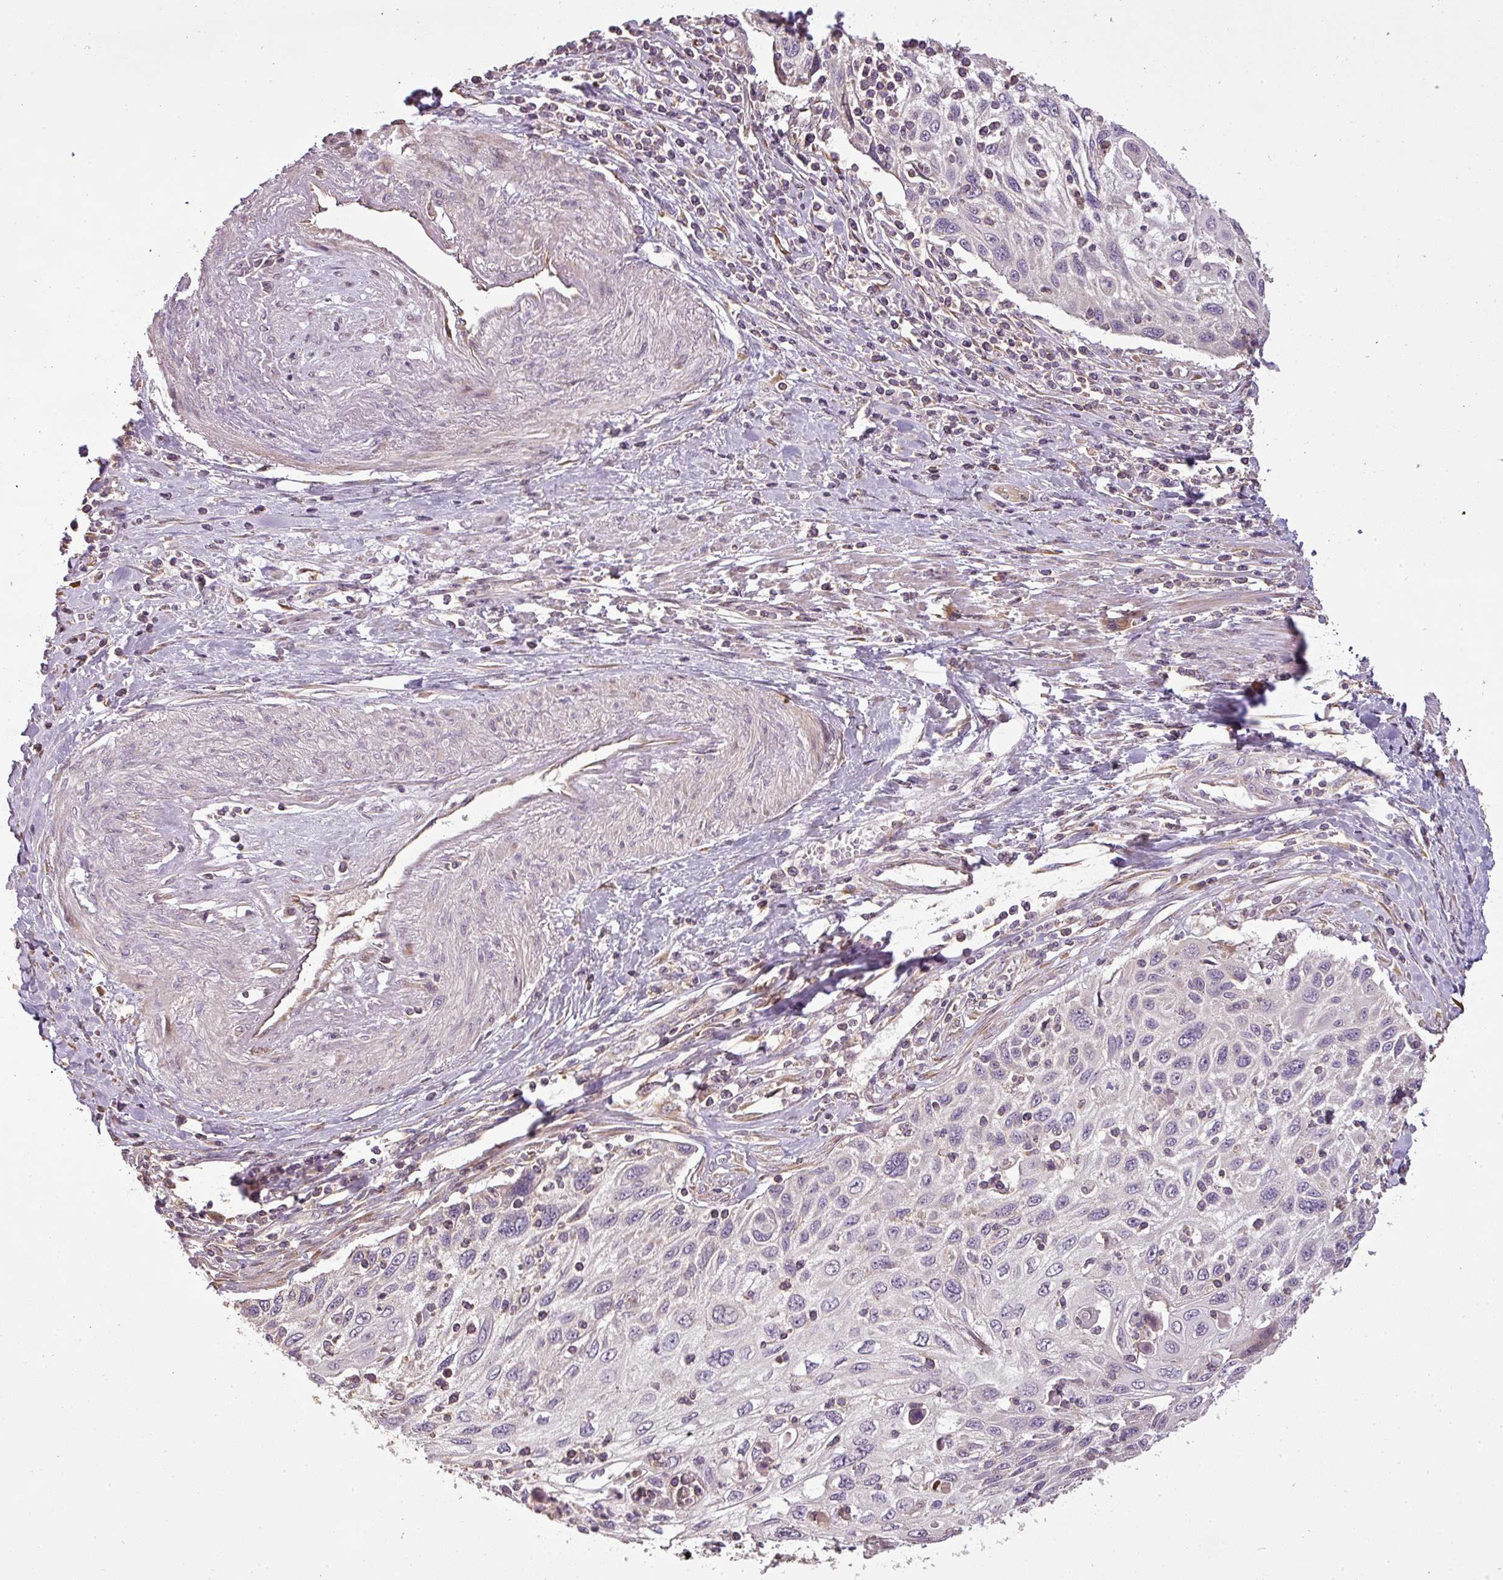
{"staining": {"intensity": "negative", "quantity": "none", "location": "none"}, "tissue": "cervical cancer", "cell_type": "Tumor cells", "image_type": "cancer", "snomed": [{"axis": "morphology", "description": "Squamous cell carcinoma, NOS"}, {"axis": "topography", "description": "Cervix"}], "caption": "There is no significant expression in tumor cells of squamous cell carcinoma (cervical).", "gene": "FAIM", "patient": {"sex": "female", "age": 70}}